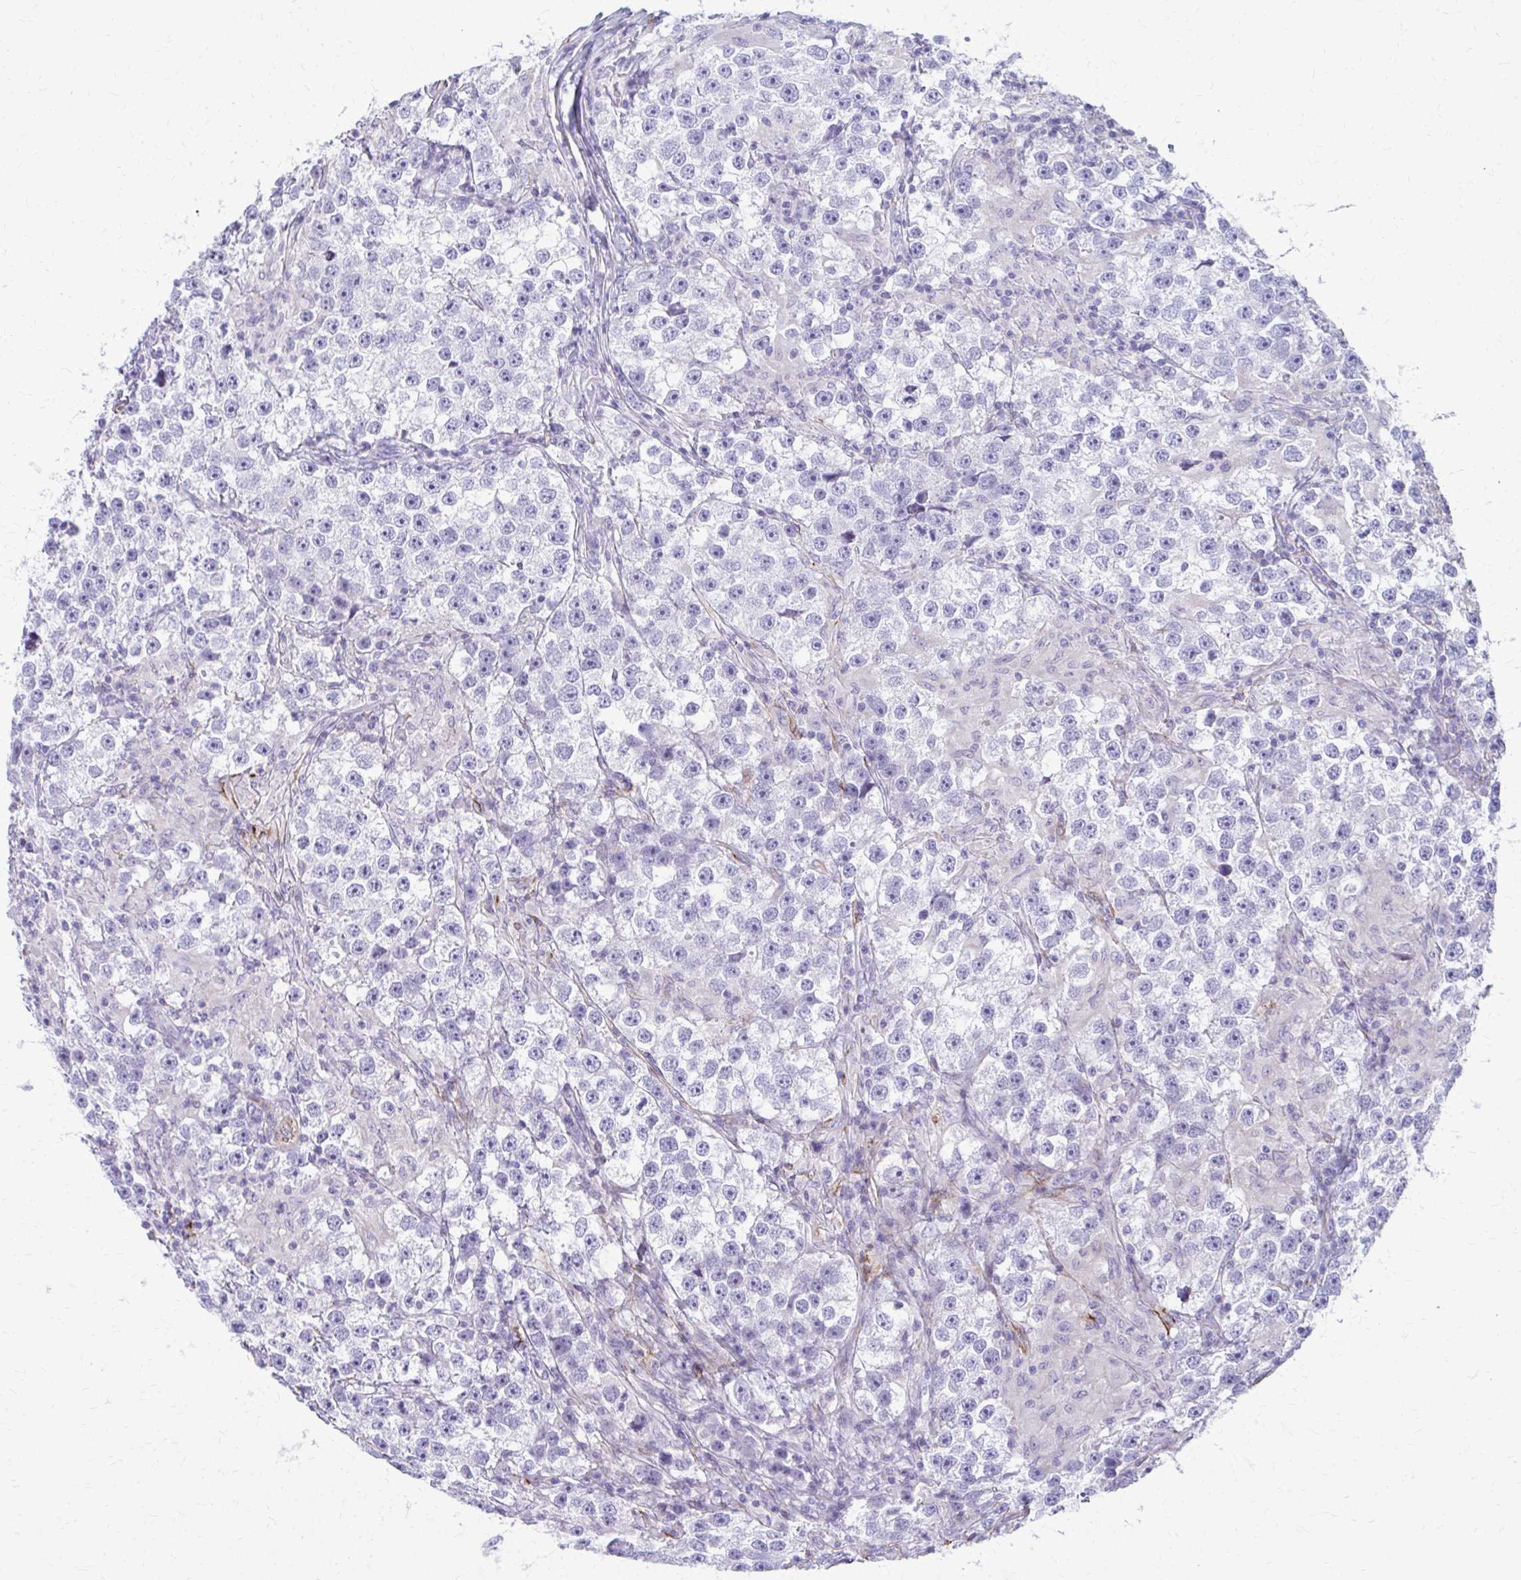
{"staining": {"intensity": "negative", "quantity": "none", "location": "none"}, "tissue": "testis cancer", "cell_type": "Tumor cells", "image_type": "cancer", "snomed": [{"axis": "morphology", "description": "Seminoma, NOS"}, {"axis": "topography", "description": "Testis"}], "caption": "DAB immunohistochemical staining of seminoma (testis) displays no significant staining in tumor cells.", "gene": "ADIPOQ", "patient": {"sex": "male", "age": 46}}